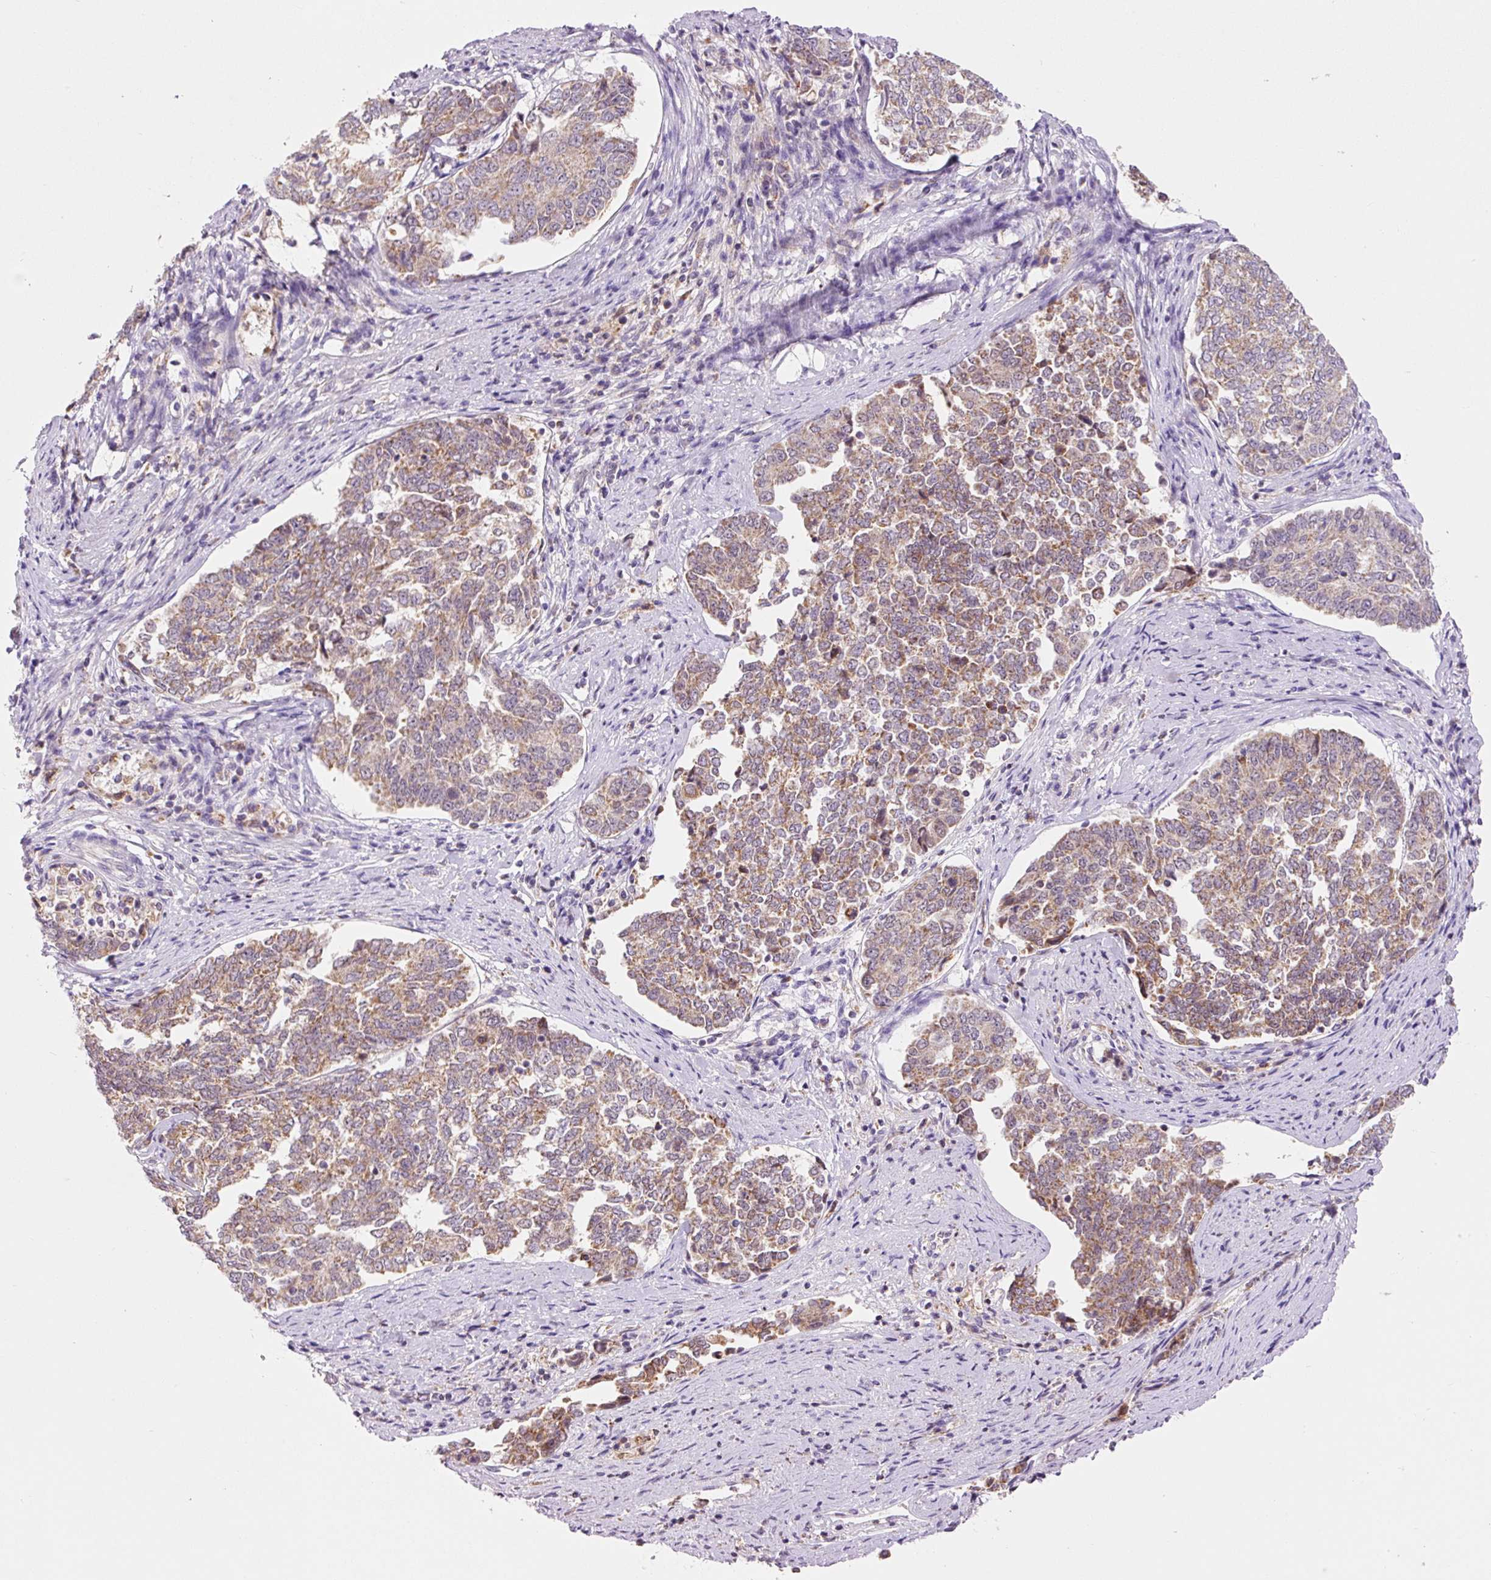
{"staining": {"intensity": "moderate", "quantity": "25%-75%", "location": "cytoplasmic/membranous"}, "tissue": "endometrial cancer", "cell_type": "Tumor cells", "image_type": "cancer", "snomed": [{"axis": "morphology", "description": "Adenocarcinoma, NOS"}, {"axis": "topography", "description": "Endometrium"}], "caption": "The micrograph displays staining of endometrial cancer (adenocarcinoma), revealing moderate cytoplasmic/membranous protein staining (brown color) within tumor cells. (DAB (3,3'-diaminobenzidine) IHC with brightfield microscopy, high magnification).", "gene": "PCK2", "patient": {"sex": "female", "age": 80}}